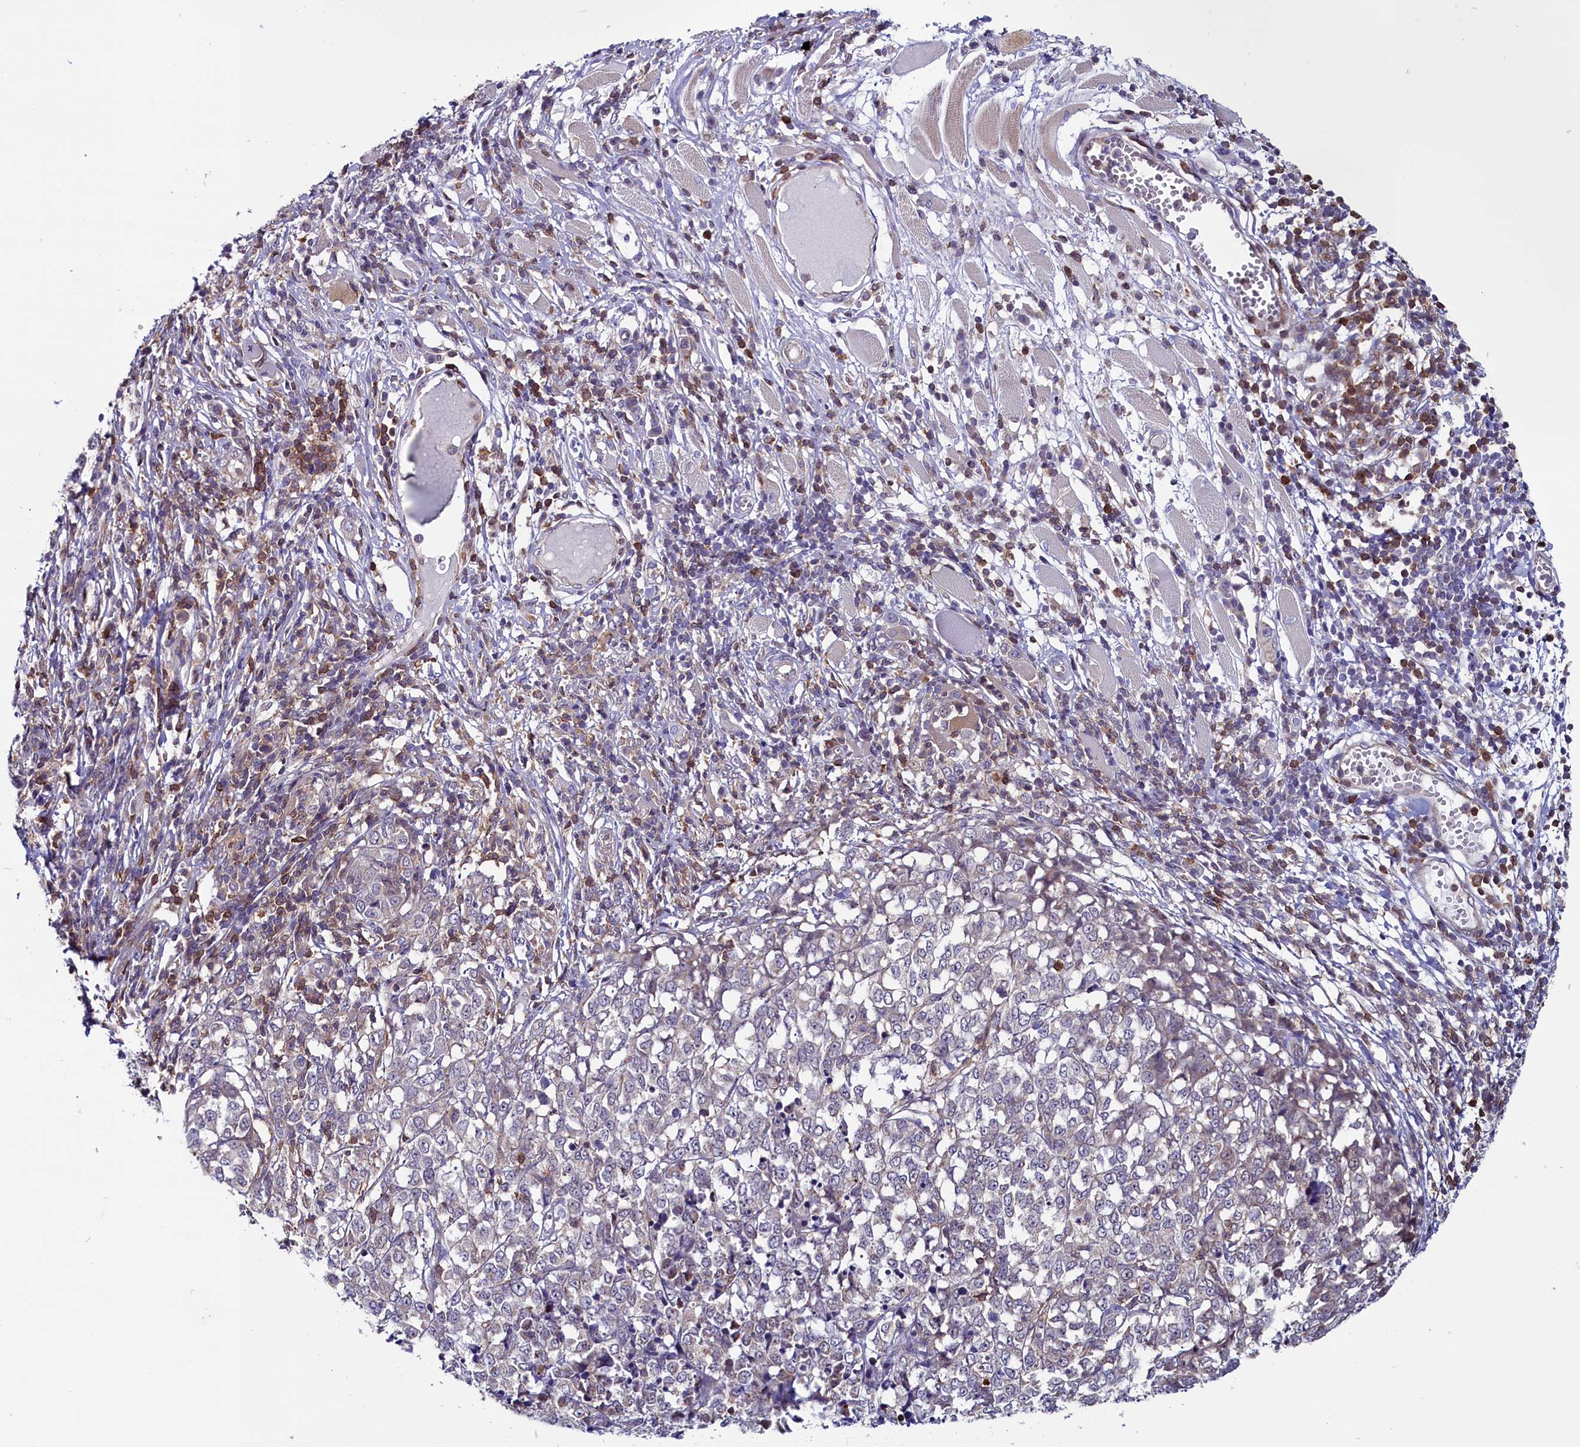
{"staining": {"intensity": "negative", "quantity": "none", "location": "none"}, "tissue": "melanoma", "cell_type": "Tumor cells", "image_type": "cancer", "snomed": [{"axis": "morphology", "description": "Malignant melanoma, NOS"}, {"axis": "topography", "description": "Skin"}], "caption": "The photomicrograph reveals no staining of tumor cells in malignant melanoma. (Brightfield microscopy of DAB (3,3'-diaminobenzidine) IHC at high magnification).", "gene": "CIAPIN1", "patient": {"sex": "female", "age": 72}}